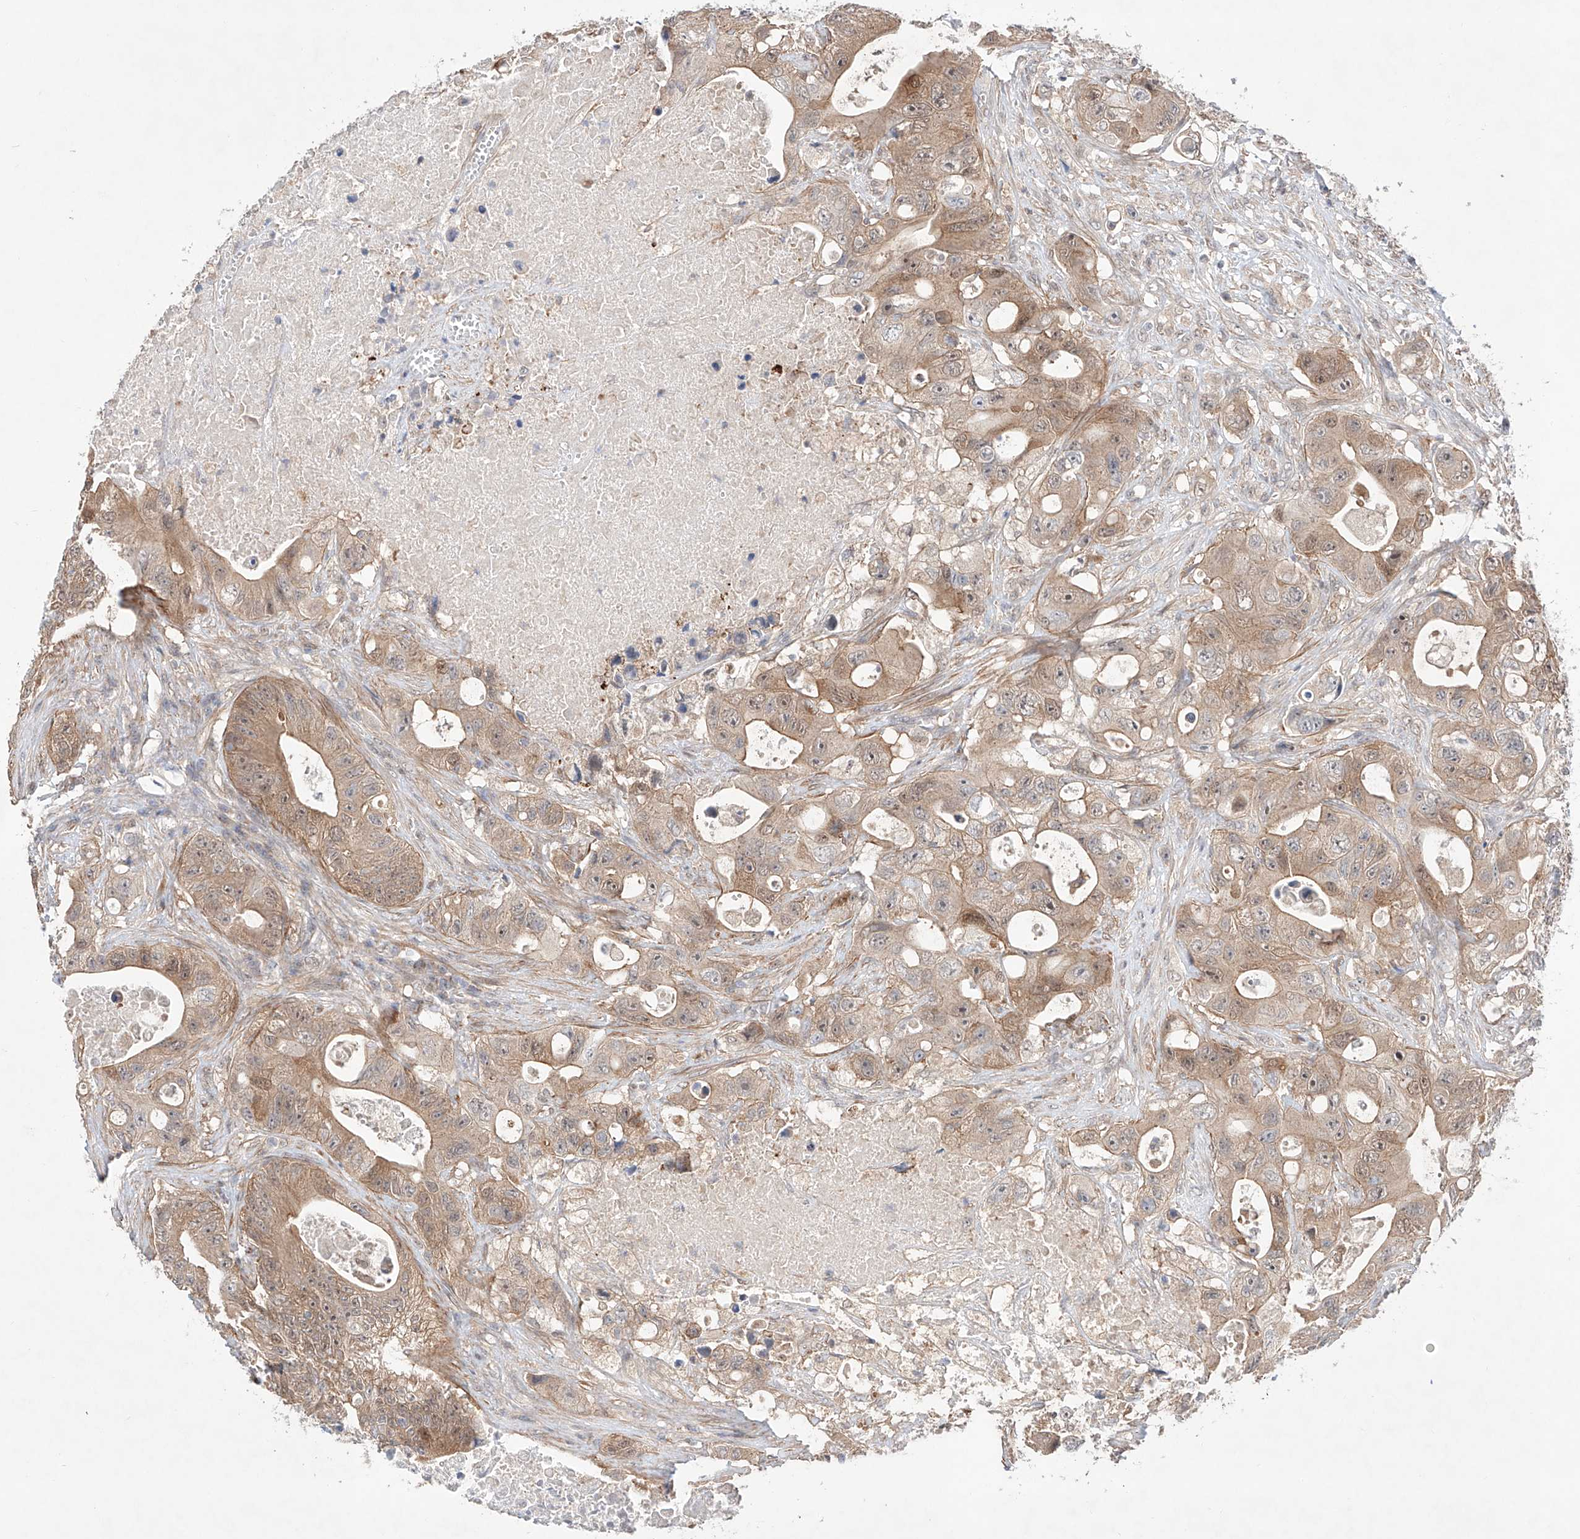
{"staining": {"intensity": "weak", "quantity": ">75%", "location": "cytoplasmic/membranous"}, "tissue": "colorectal cancer", "cell_type": "Tumor cells", "image_type": "cancer", "snomed": [{"axis": "morphology", "description": "Adenocarcinoma, NOS"}, {"axis": "topography", "description": "Colon"}], "caption": "High-power microscopy captured an immunohistochemistry (IHC) histopathology image of colorectal adenocarcinoma, revealing weak cytoplasmic/membranous staining in approximately >75% of tumor cells. The protein is stained brown, and the nuclei are stained in blue (DAB IHC with brightfield microscopy, high magnification).", "gene": "TSR2", "patient": {"sex": "female", "age": 46}}